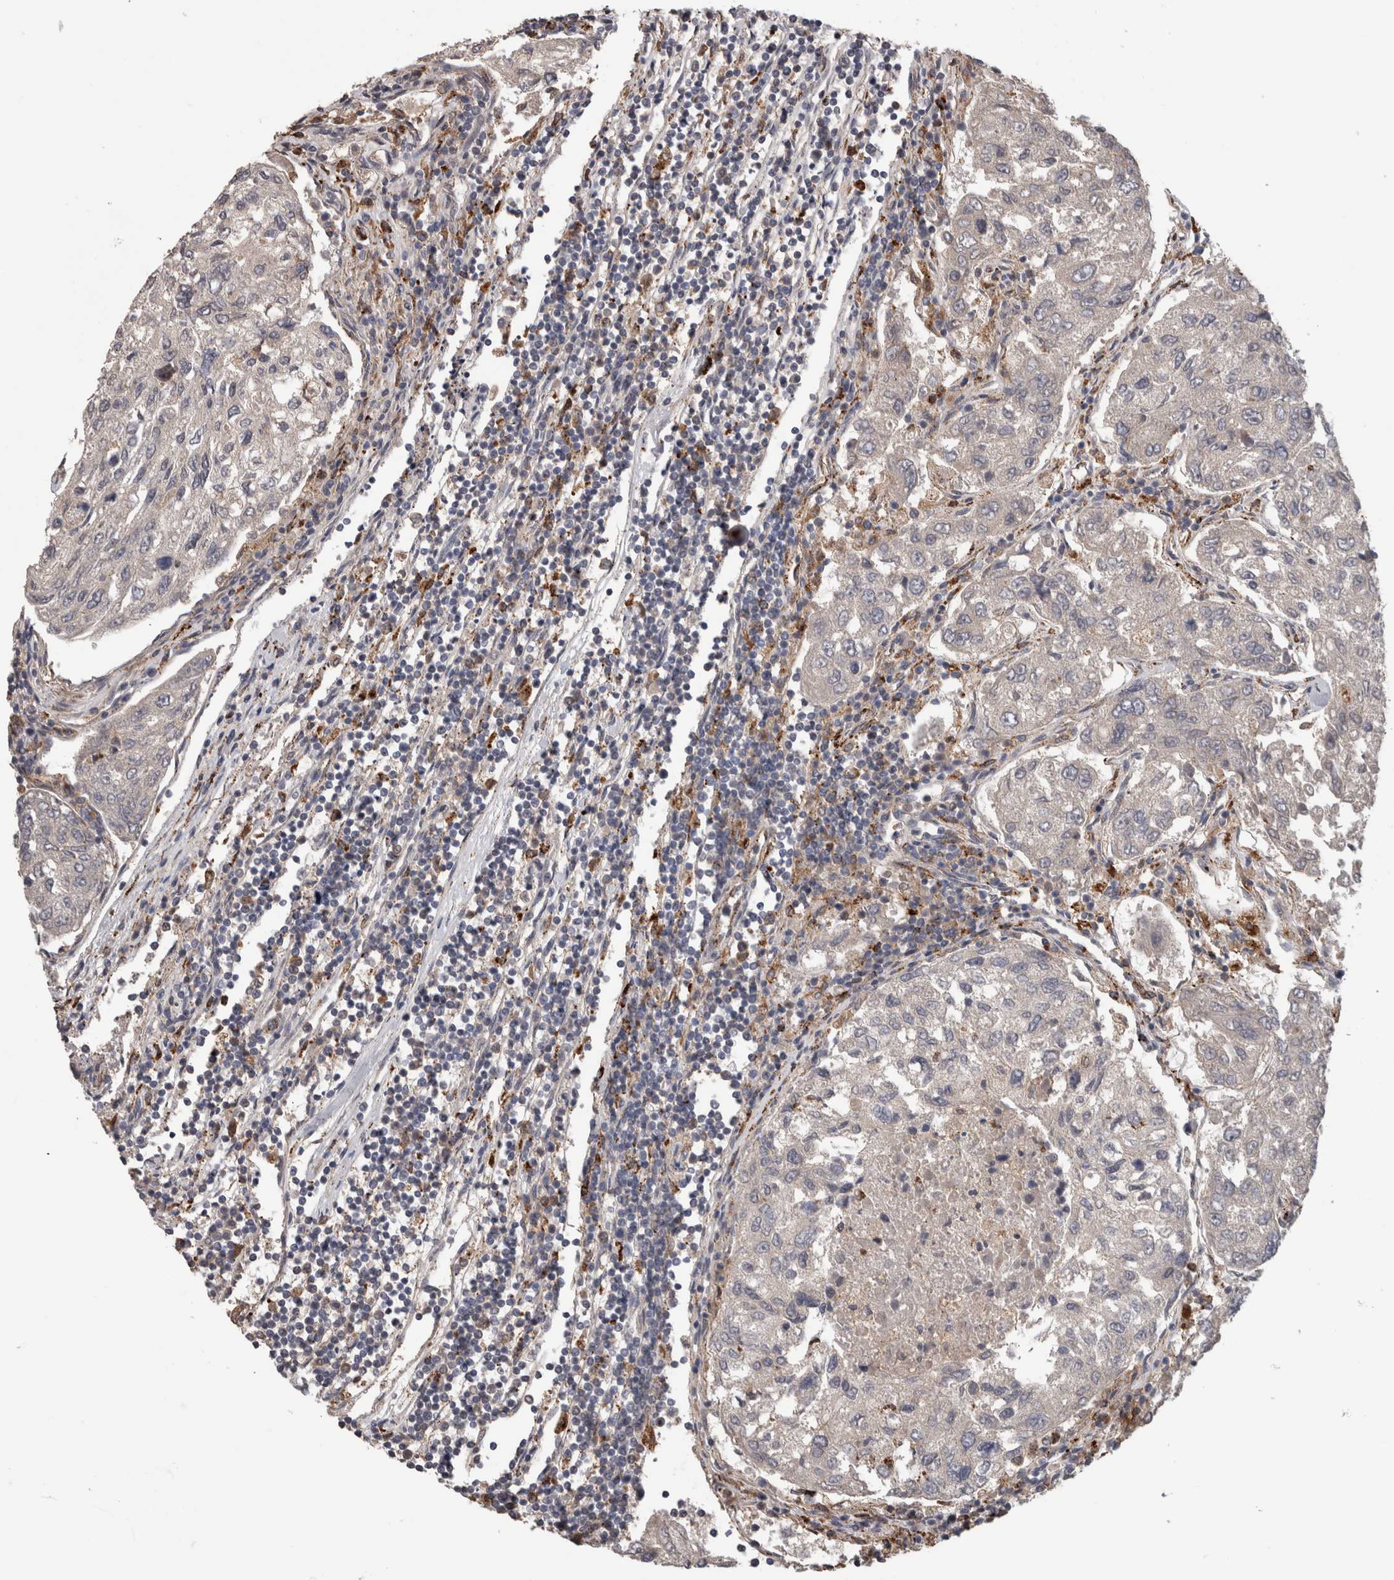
{"staining": {"intensity": "negative", "quantity": "none", "location": "none"}, "tissue": "urothelial cancer", "cell_type": "Tumor cells", "image_type": "cancer", "snomed": [{"axis": "morphology", "description": "Urothelial carcinoma, High grade"}, {"axis": "topography", "description": "Lymph node"}, {"axis": "topography", "description": "Urinary bladder"}], "caption": "This is an immunohistochemistry image of high-grade urothelial carcinoma. There is no positivity in tumor cells.", "gene": "CTSZ", "patient": {"sex": "male", "age": 51}}